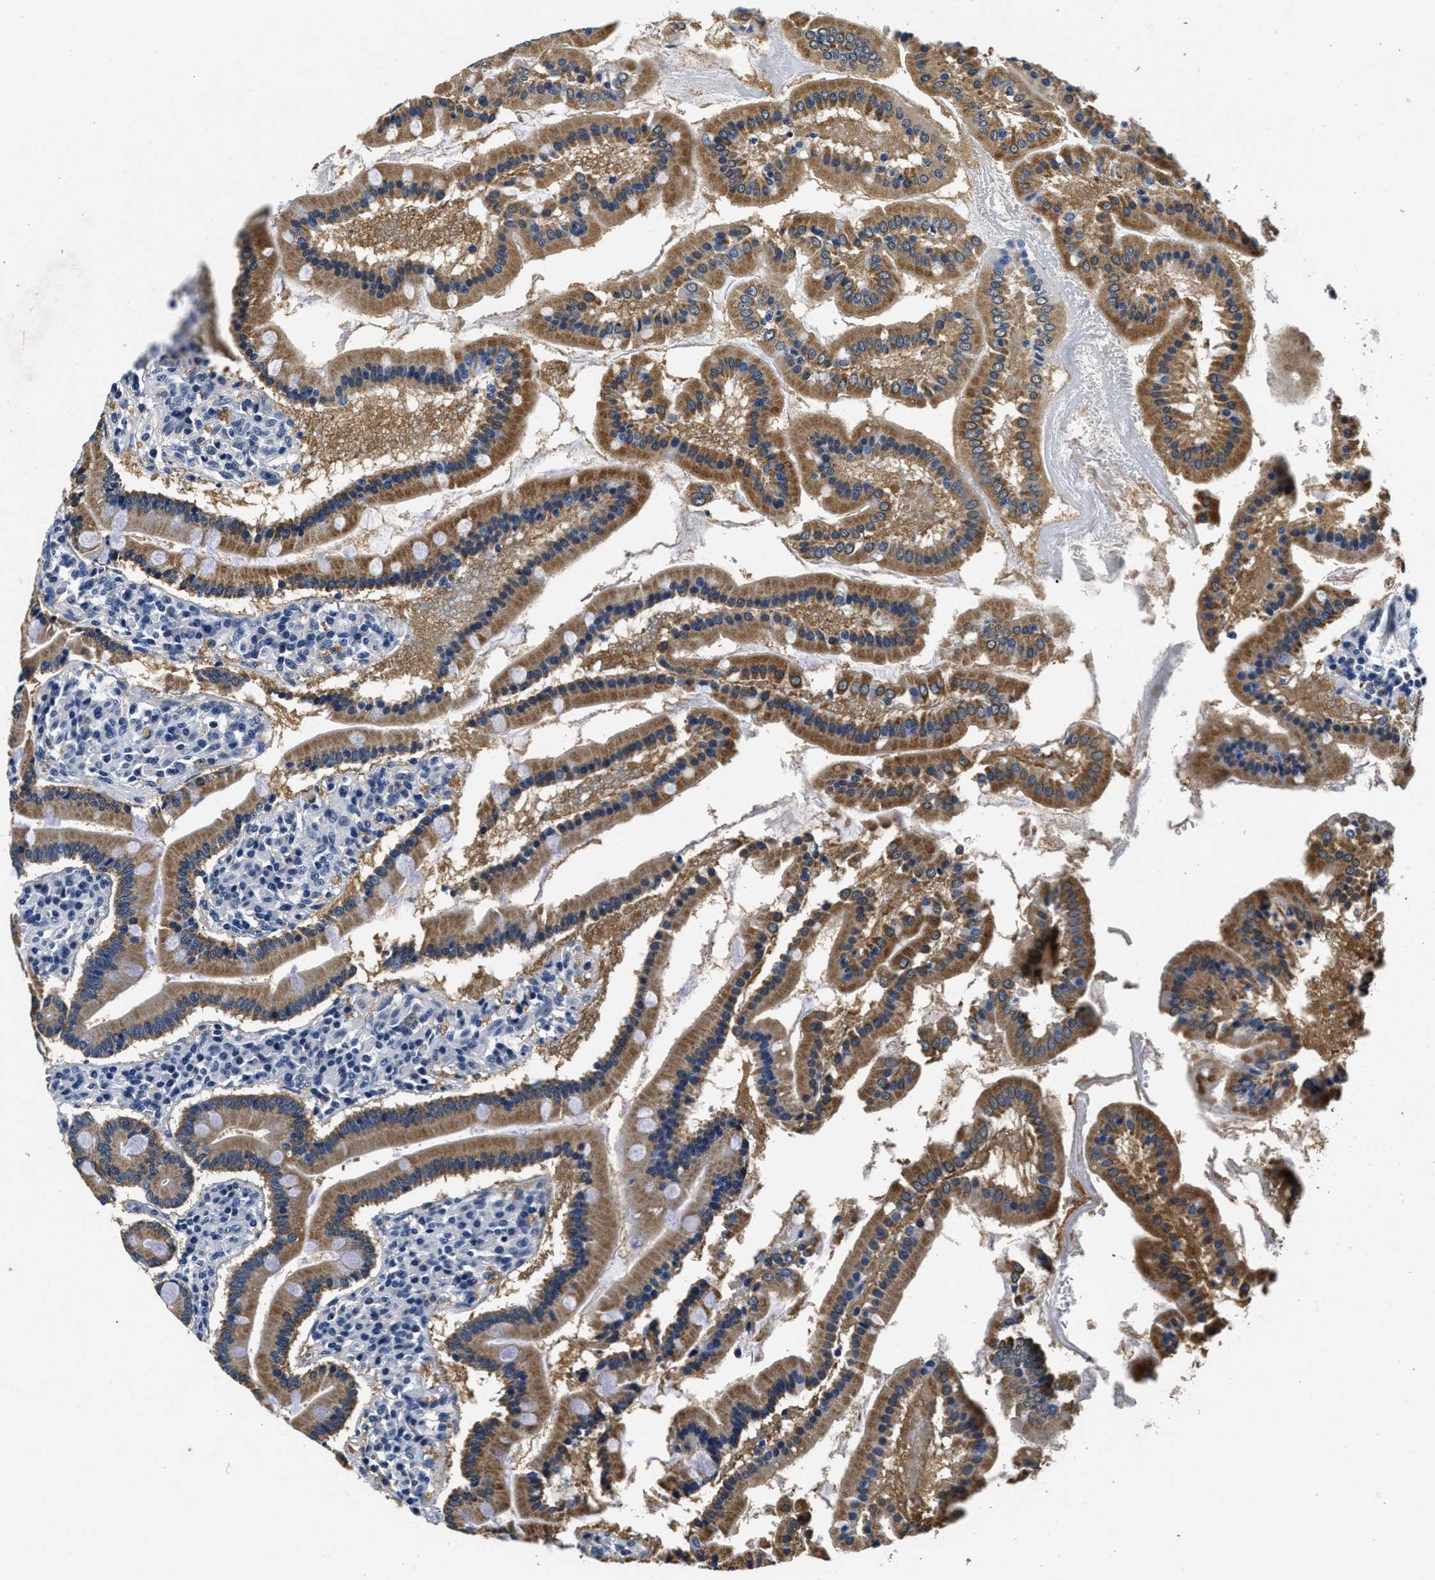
{"staining": {"intensity": "moderate", "quantity": ">75%", "location": "cytoplasmic/membranous"}, "tissue": "duodenum", "cell_type": "Glandular cells", "image_type": "normal", "snomed": [{"axis": "morphology", "description": "Normal tissue, NOS"}, {"axis": "topography", "description": "Duodenum"}], "caption": "Protein expression analysis of unremarkable human duodenum reveals moderate cytoplasmic/membranous expression in about >75% of glandular cells.", "gene": "HS3ST2", "patient": {"sex": "male", "age": 50}}